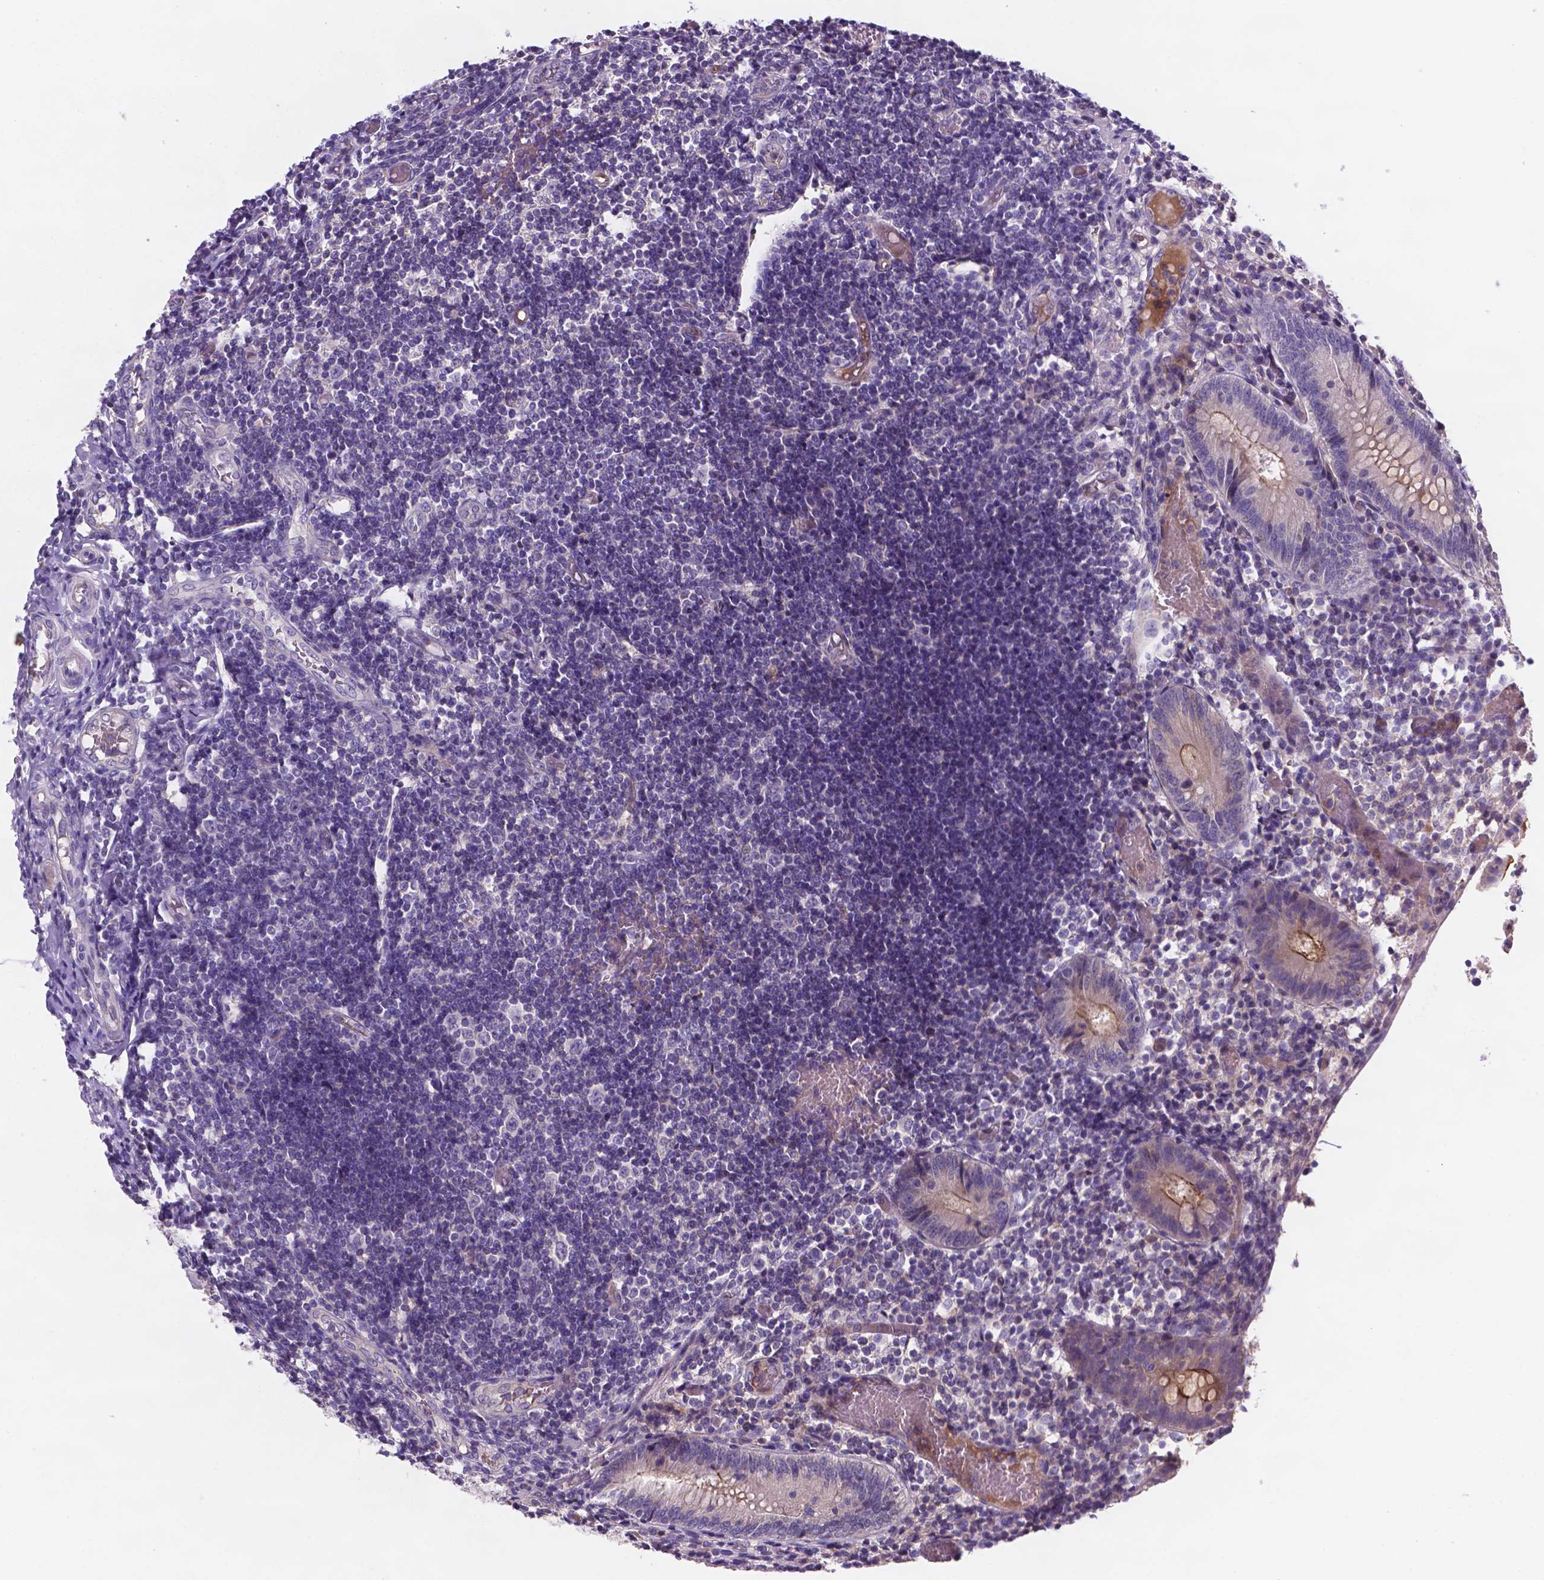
{"staining": {"intensity": "strong", "quantity": ">75%", "location": "cytoplasmic/membranous"}, "tissue": "appendix", "cell_type": "Glandular cells", "image_type": "normal", "snomed": [{"axis": "morphology", "description": "Normal tissue, NOS"}, {"axis": "topography", "description": "Appendix"}], "caption": "Brown immunohistochemical staining in benign human appendix shows strong cytoplasmic/membranous expression in approximately >75% of glandular cells. The staining is performed using DAB (3,3'-diaminobenzidine) brown chromogen to label protein expression. The nuclei are counter-stained blue using hematoxylin.", "gene": "TM4SF20", "patient": {"sex": "female", "age": 32}}